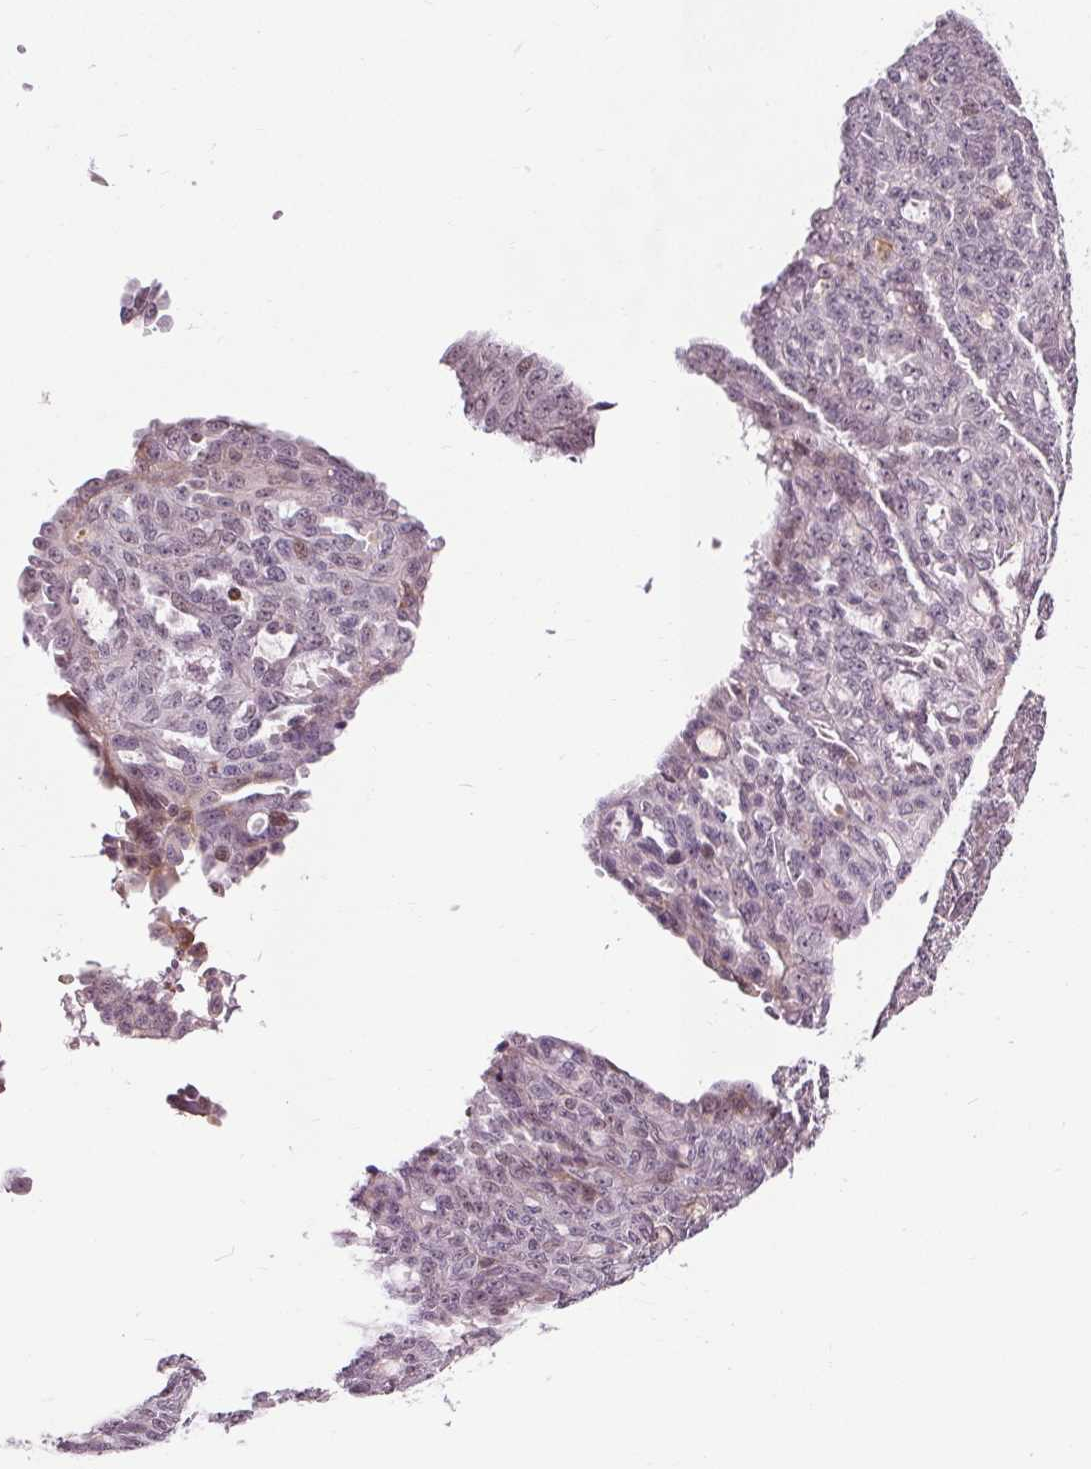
{"staining": {"intensity": "weak", "quantity": "<25%", "location": "cytoplasmic/membranous,nuclear"}, "tissue": "ovarian cancer", "cell_type": "Tumor cells", "image_type": "cancer", "snomed": [{"axis": "morphology", "description": "Cystadenocarcinoma, serous, NOS"}, {"axis": "topography", "description": "Ovary"}], "caption": "A high-resolution photomicrograph shows IHC staining of ovarian cancer (serous cystadenocarcinoma), which shows no significant expression in tumor cells. (DAB IHC, high magnification).", "gene": "CEBPA", "patient": {"sex": "female", "age": 71}}